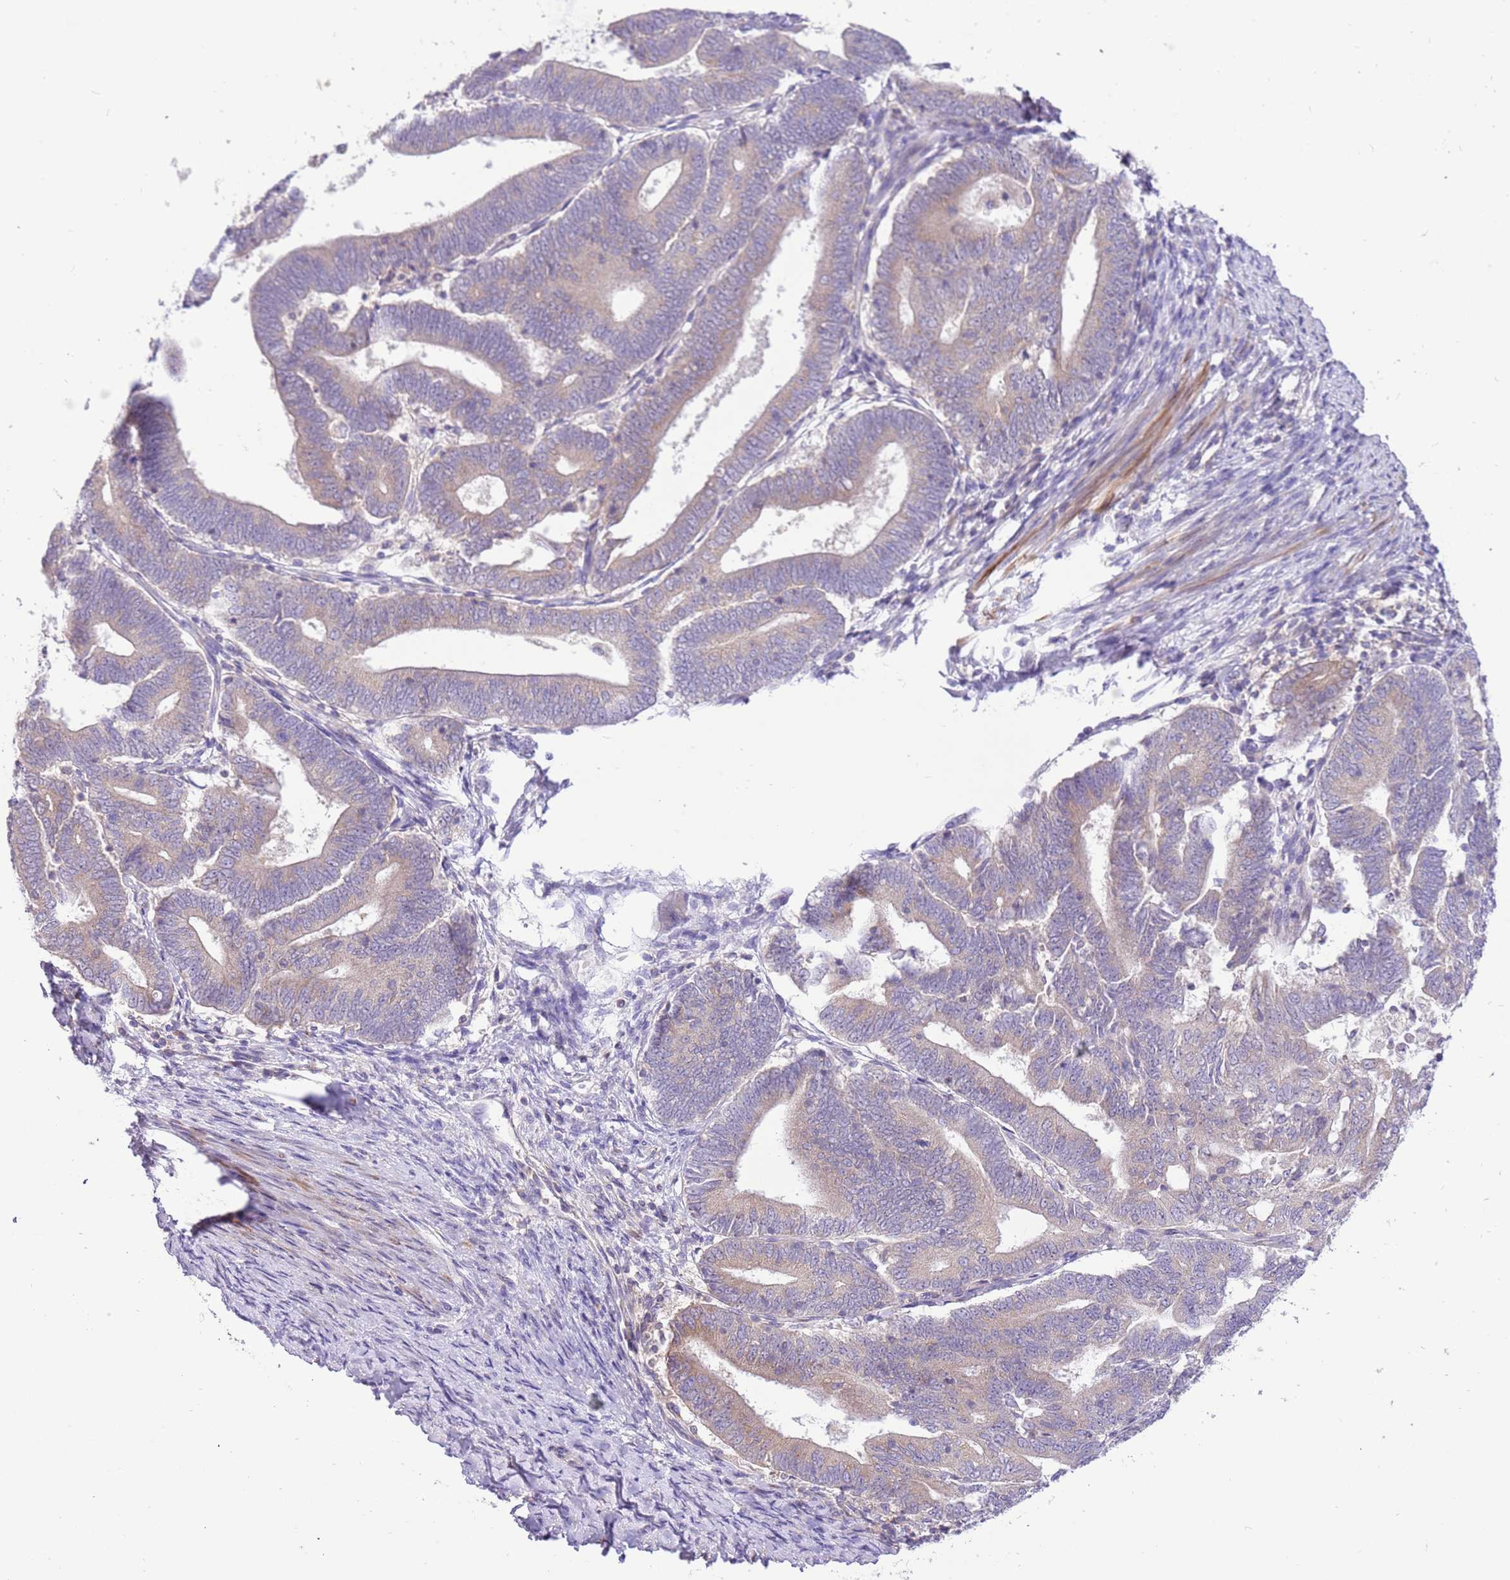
{"staining": {"intensity": "weak", "quantity": "<25%", "location": "cytoplasmic/membranous"}, "tissue": "endometrial cancer", "cell_type": "Tumor cells", "image_type": "cancer", "snomed": [{"axis": "morphology", "description": "Adenocarcinoma, NOS"}, {"axis": "topography", "description": "Endometrium"}], "caption": "The histopathology image exhibits no significant positivity in tumor cells of endometrial adenocarcinoma.", "gene": "GLCE", "patient": {"sex": "female", "age": 70}}